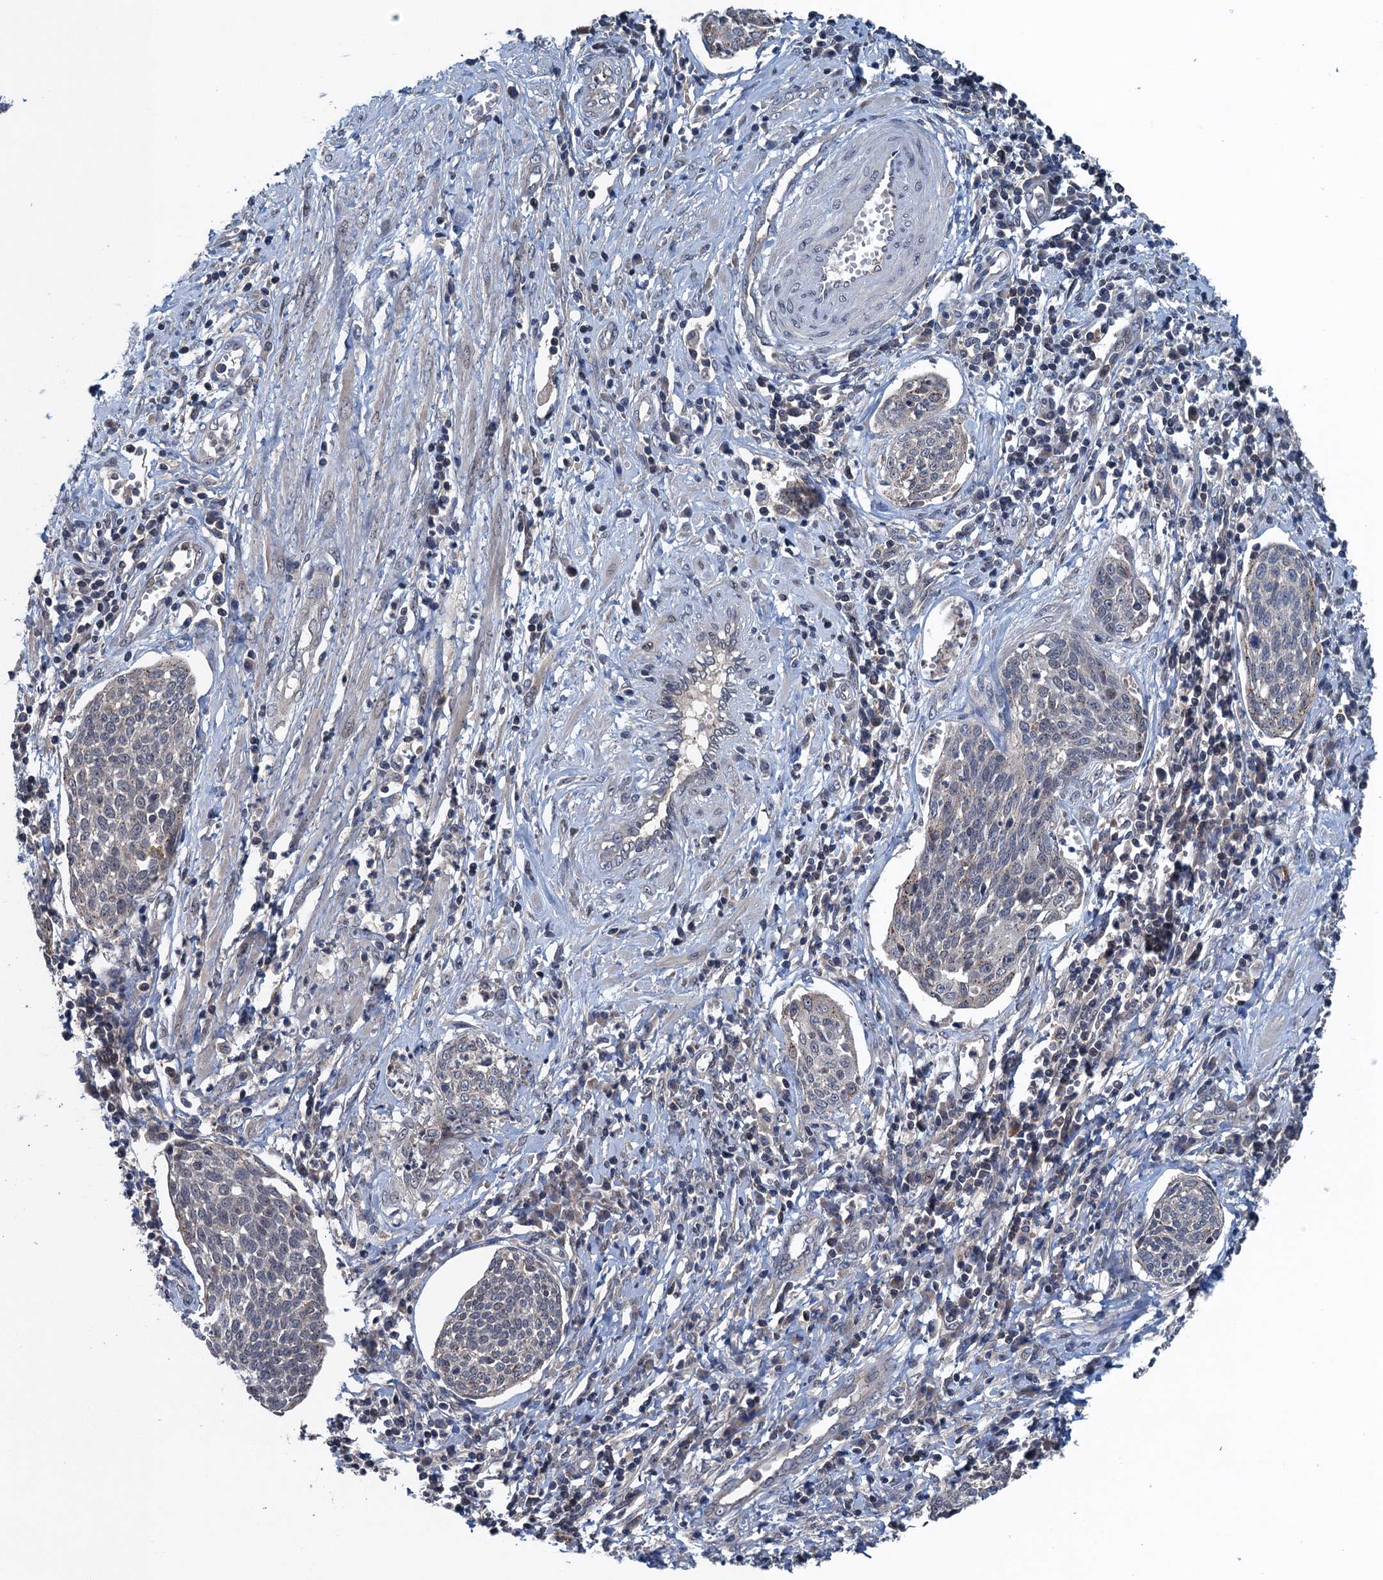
{"staining": {"intensity": "negative", "quantity": "none", "location": "none"}, "tissue": "cervical cancer", "cell_type": "Tumor cells", "image_type": "cancer", "snomed": [{"axis": "morphology", "description": "Squamous cell carcinoma, NOS"}, {"axis": "topography", "description": "Cervix"}], "caption": "Immunohistochemistry (IHC) image of neoplastic tissue: human cervical squamous cell carcinoma stained with DAB displays no significant protein staining in tumor cells. The staining was performed using DAB to visualize the protein expression in brown, while the nuclei were stained in blue with hematoxylin (Magnification: 20x).", "gene": "RNF165", "patient": {"sex": "female", "age": 34}}